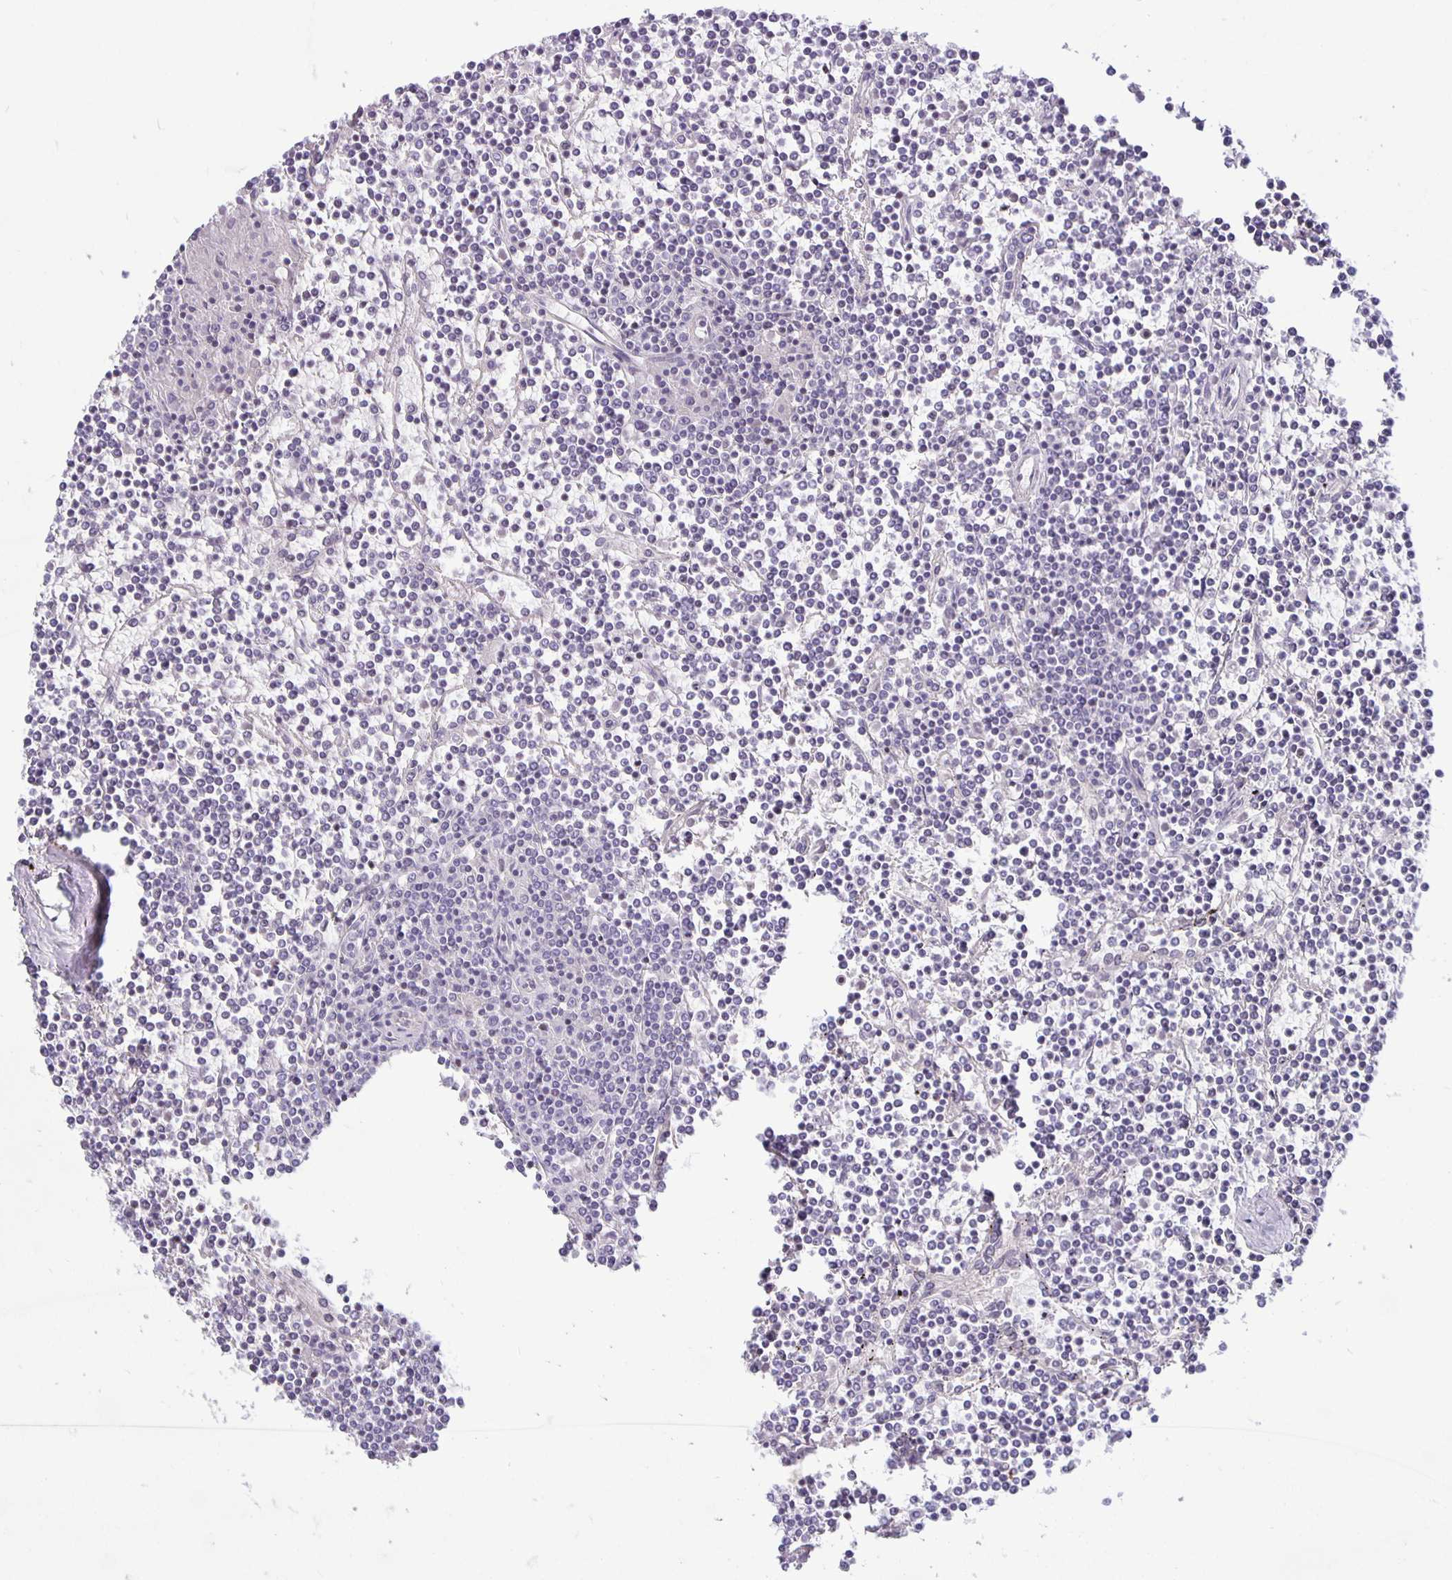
{"staining": {"intensity": "negative", "quantity": "none", "location": "none"}, "tissue": "lymphoma", "cell_type": "Tumor cells", "image_type": "cancer", "snomed": [{"axis": "morphology", "description": "Malignant lymphoma, non-Hodgkin's type, Low grade"}, {"axis": "topography", "description": "Spleen"}], "caption": "This is a image of IHC staining of low-grade malignant lymphoma, non-Hodgkin's type, which shows no expression in tumor cells.", "gene": "TAX1BP3", "patient": {"sex": "female", "age": 19}}